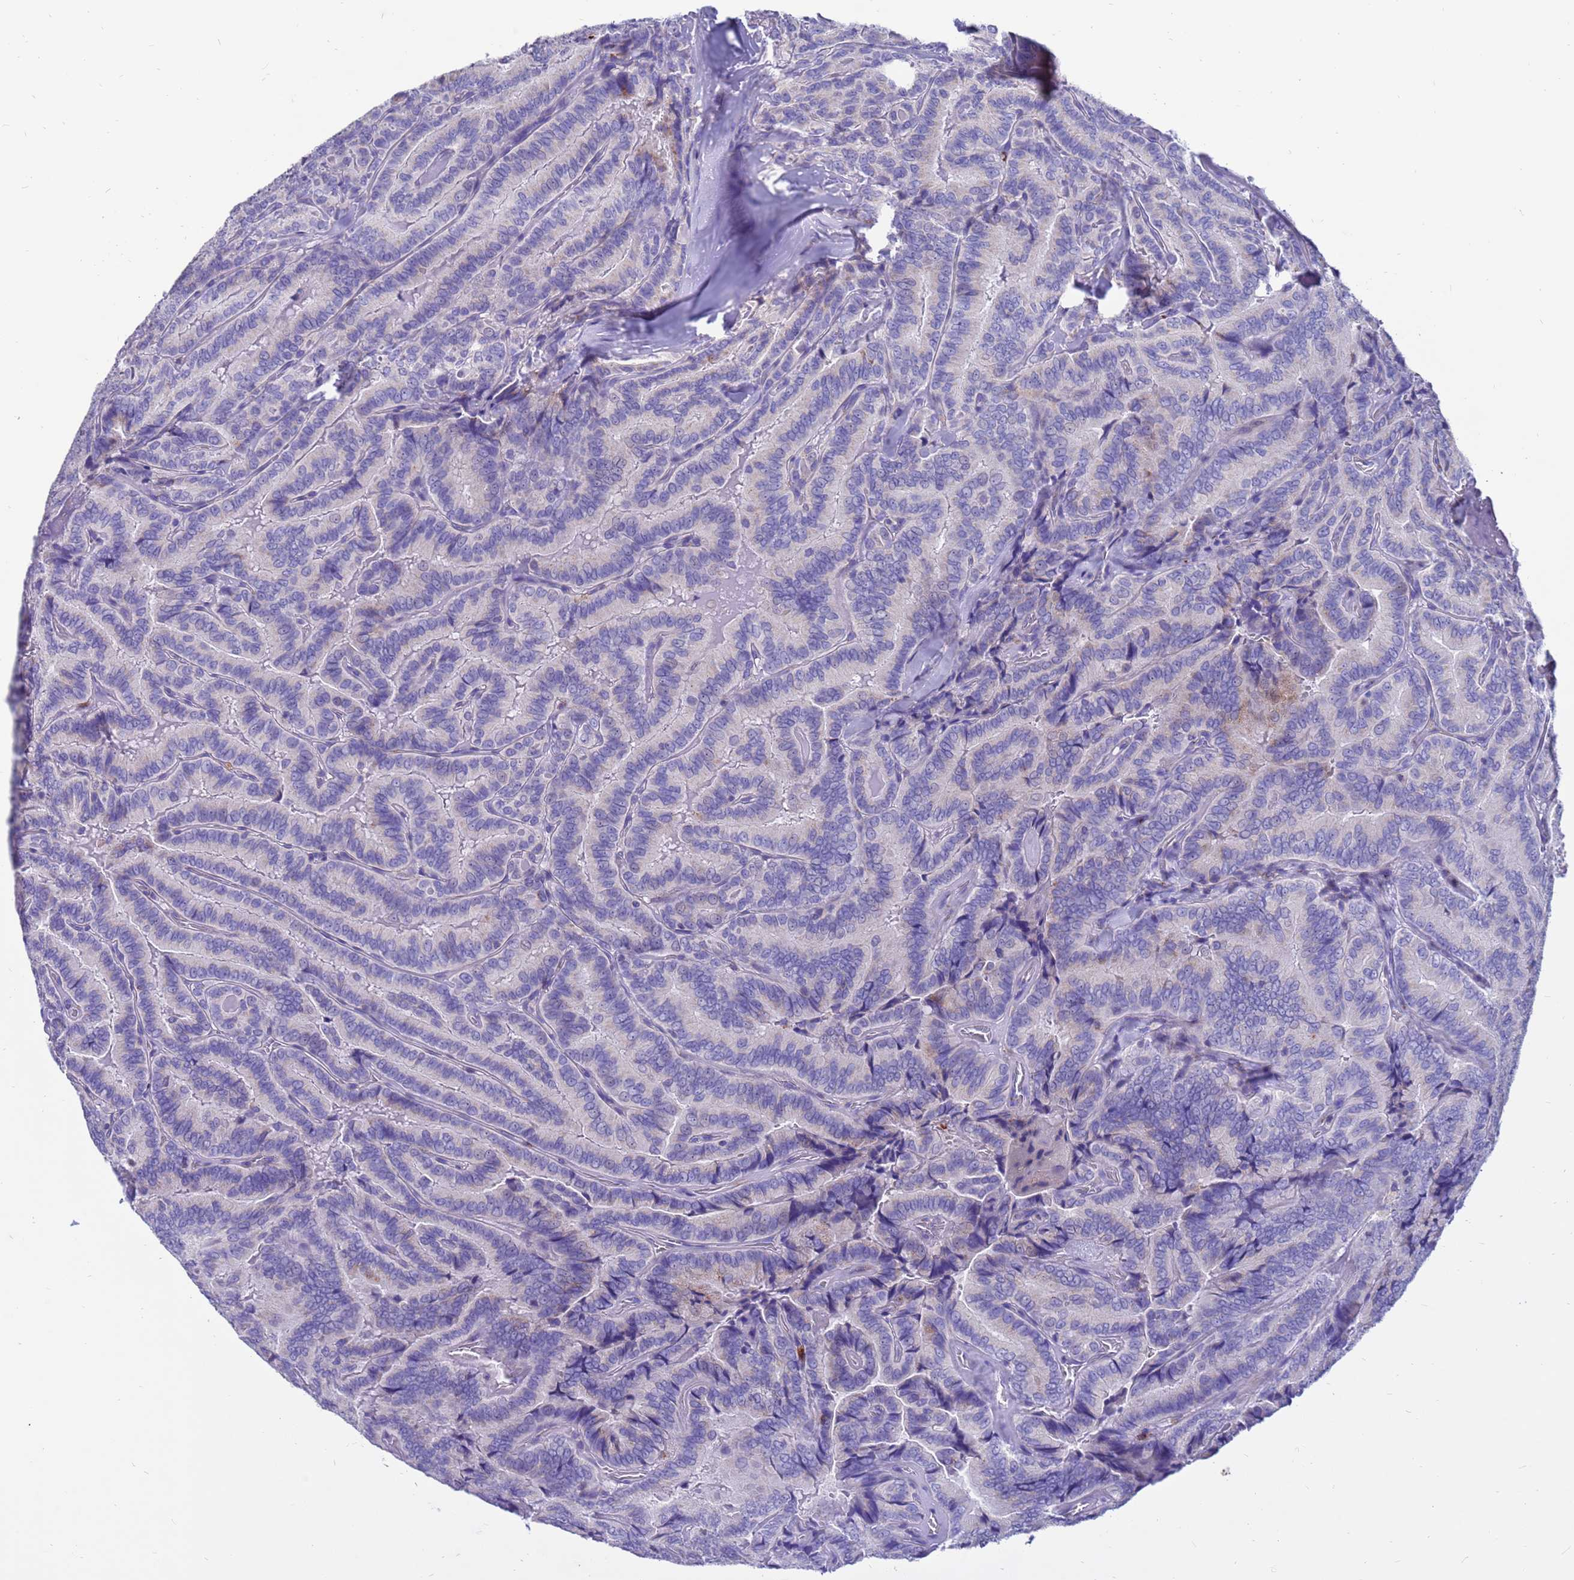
{"staining": {"intensity": "negative", "quantity": "none", "location": "none"}, "tissue": "thyroid cancer", "cell_type": "Tumor cells", "image_type": "cancer", "snomed": [{"axis": "morphology", "description": "Papillary adenocarcinoma, NOS"}, {"axis": "topography", "description": "Thyroid gland"}], "caption": "Immunohistochemical staining of human papillary adenocarcinoma (thyroid) demonstrates no significant staining in tumor cells.", "gene": "PDE10A", "patient": {"sex": "male", "age": 61}}